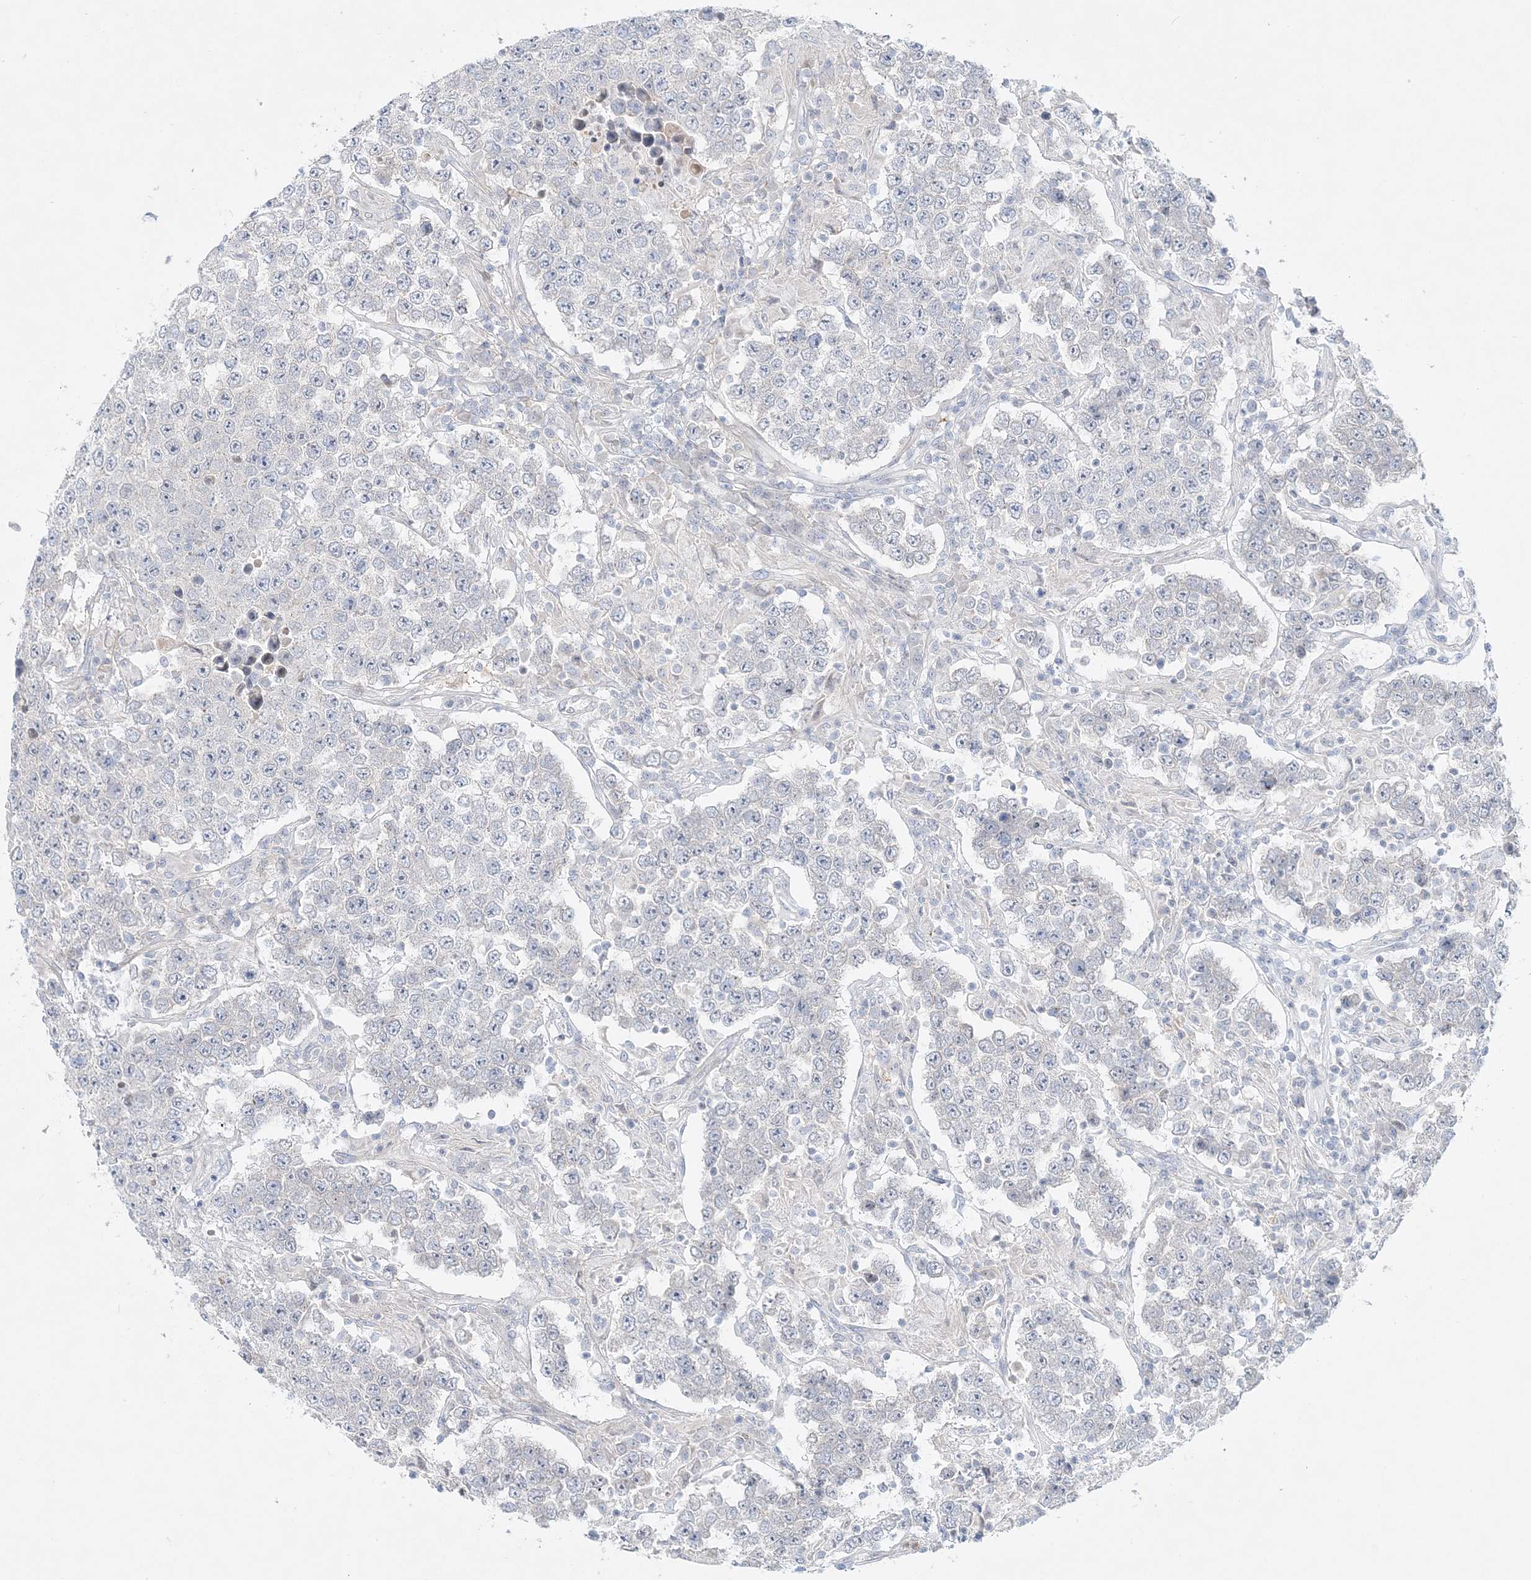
{"staining": {"intensity": "negative", "quantity": "none", "location": "none"}, "tissue": "testis cancer", "cell_type": "Tumor cells", "image_type": "cancer", "snomed": [{"axis": "morphology", "description": "Normal tissue, NOS"}, {"axis": "morphology", "description": "Urothelial carcinoma, High grade"}, {"axis": "morphology", "description": "Seminoma, NOS"}, {"axis": "morphology", "description": "Carcinoma, Embryonal, NOS"}, {"axis": "topography", "description": "Urinary bladder"}, {"axis": "topography", "description": "Testis"}], "caption": "An IHC photomicrograph of testis cancer is shown. There is no staining in tumor cells of testis cancer.", "gene": "DNAH5", "patient": {"sex": "male", "age": 41}}